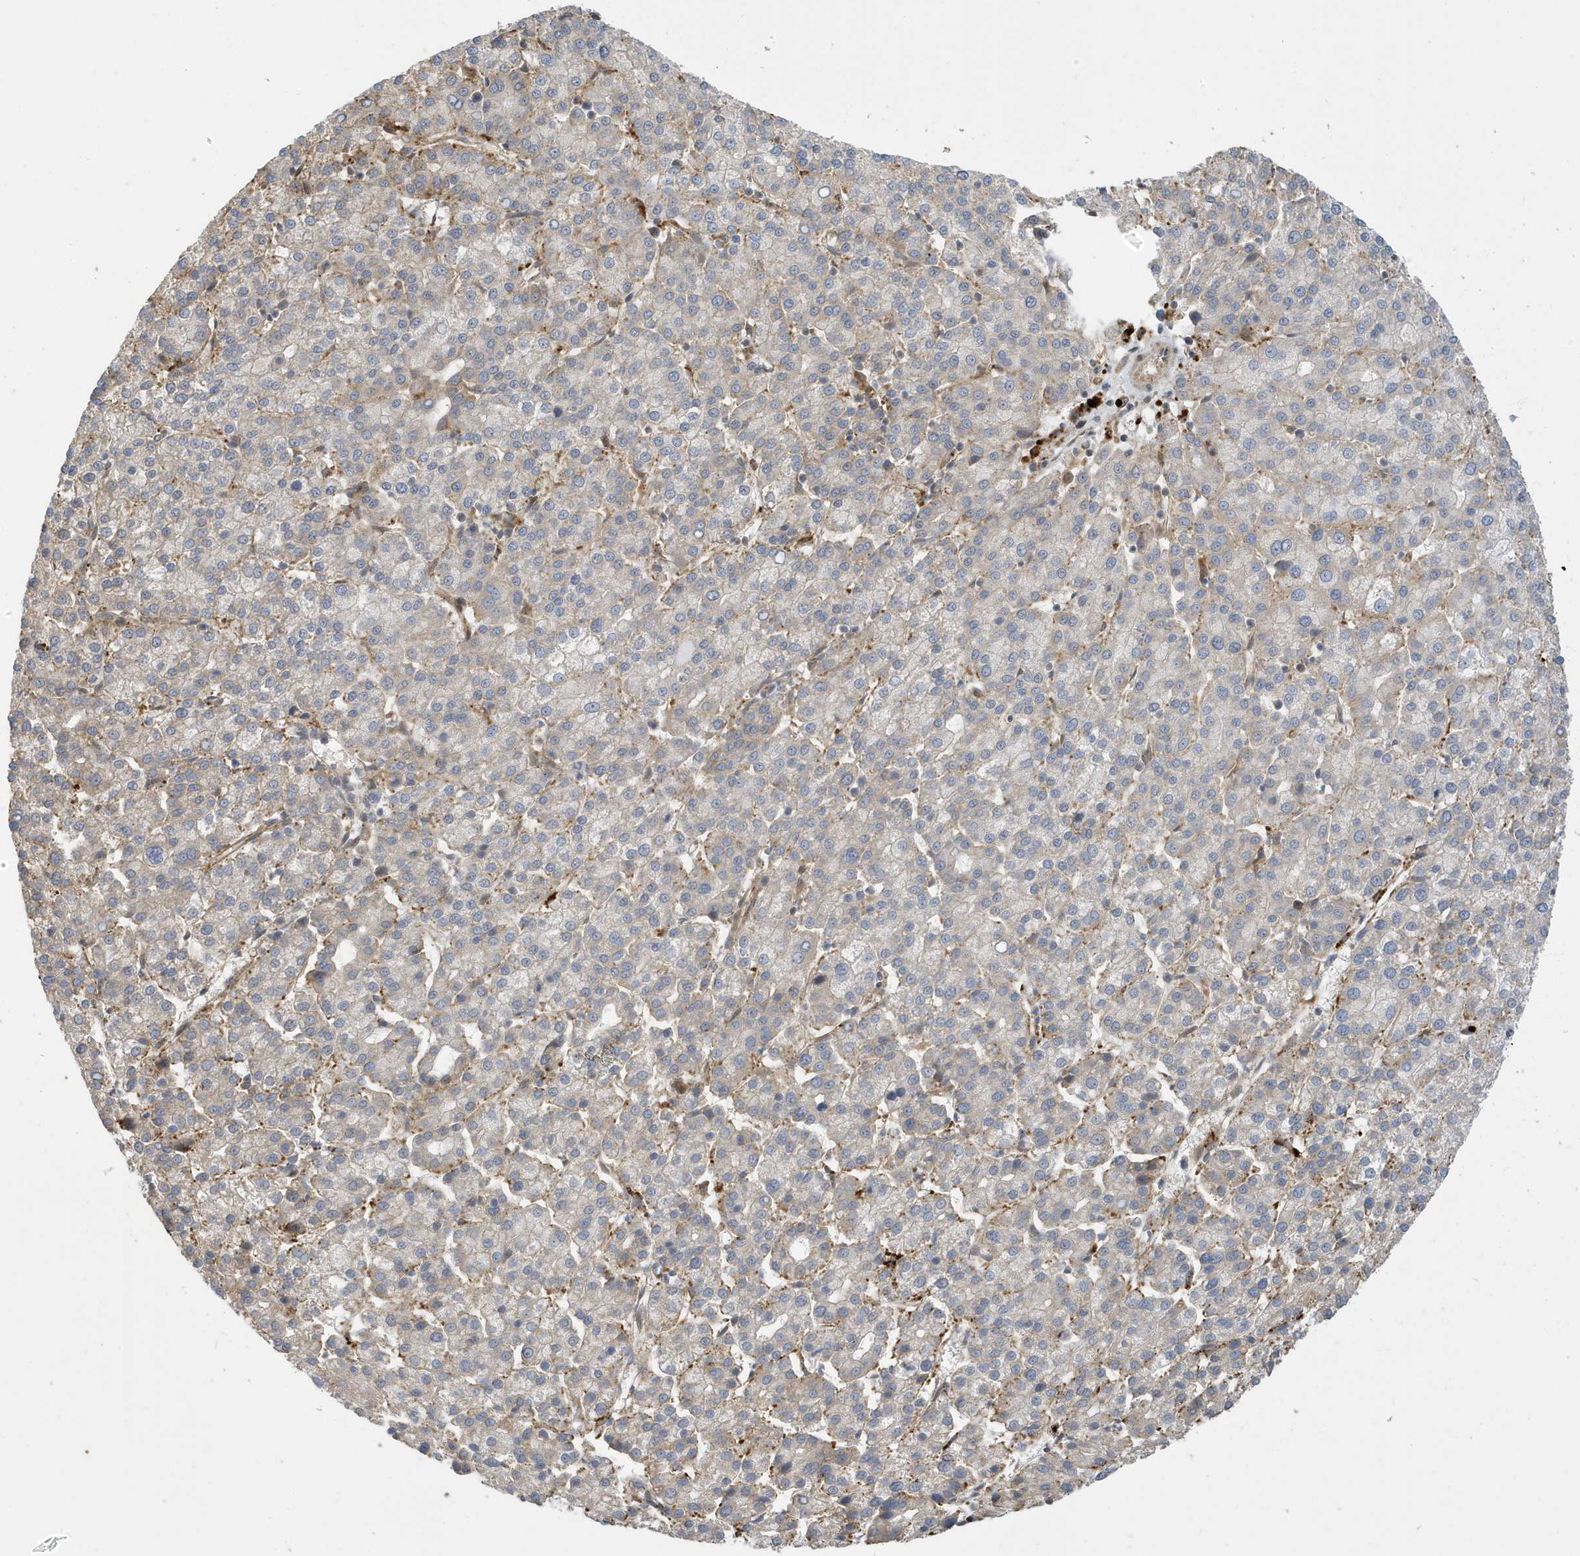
{"staining": {"intensity": "negative", "quantity": "none", "location": "none"}, "tissue": "liver cancer", "cell_type": "Tumor cells", "image_type": "cancer", "snomed": [{"axis": "morphology", "description": "Carcinoma, Hepatocellular, NOS"}, {"axis": "topography", "description": "Liver"}], "caption": "Histopathology image shows no protein staining in tumor cells of liver hepatocellular carcinoma tissue.", "gene": "NCOA7", "patient": {"sex": "female", "age": 58}}